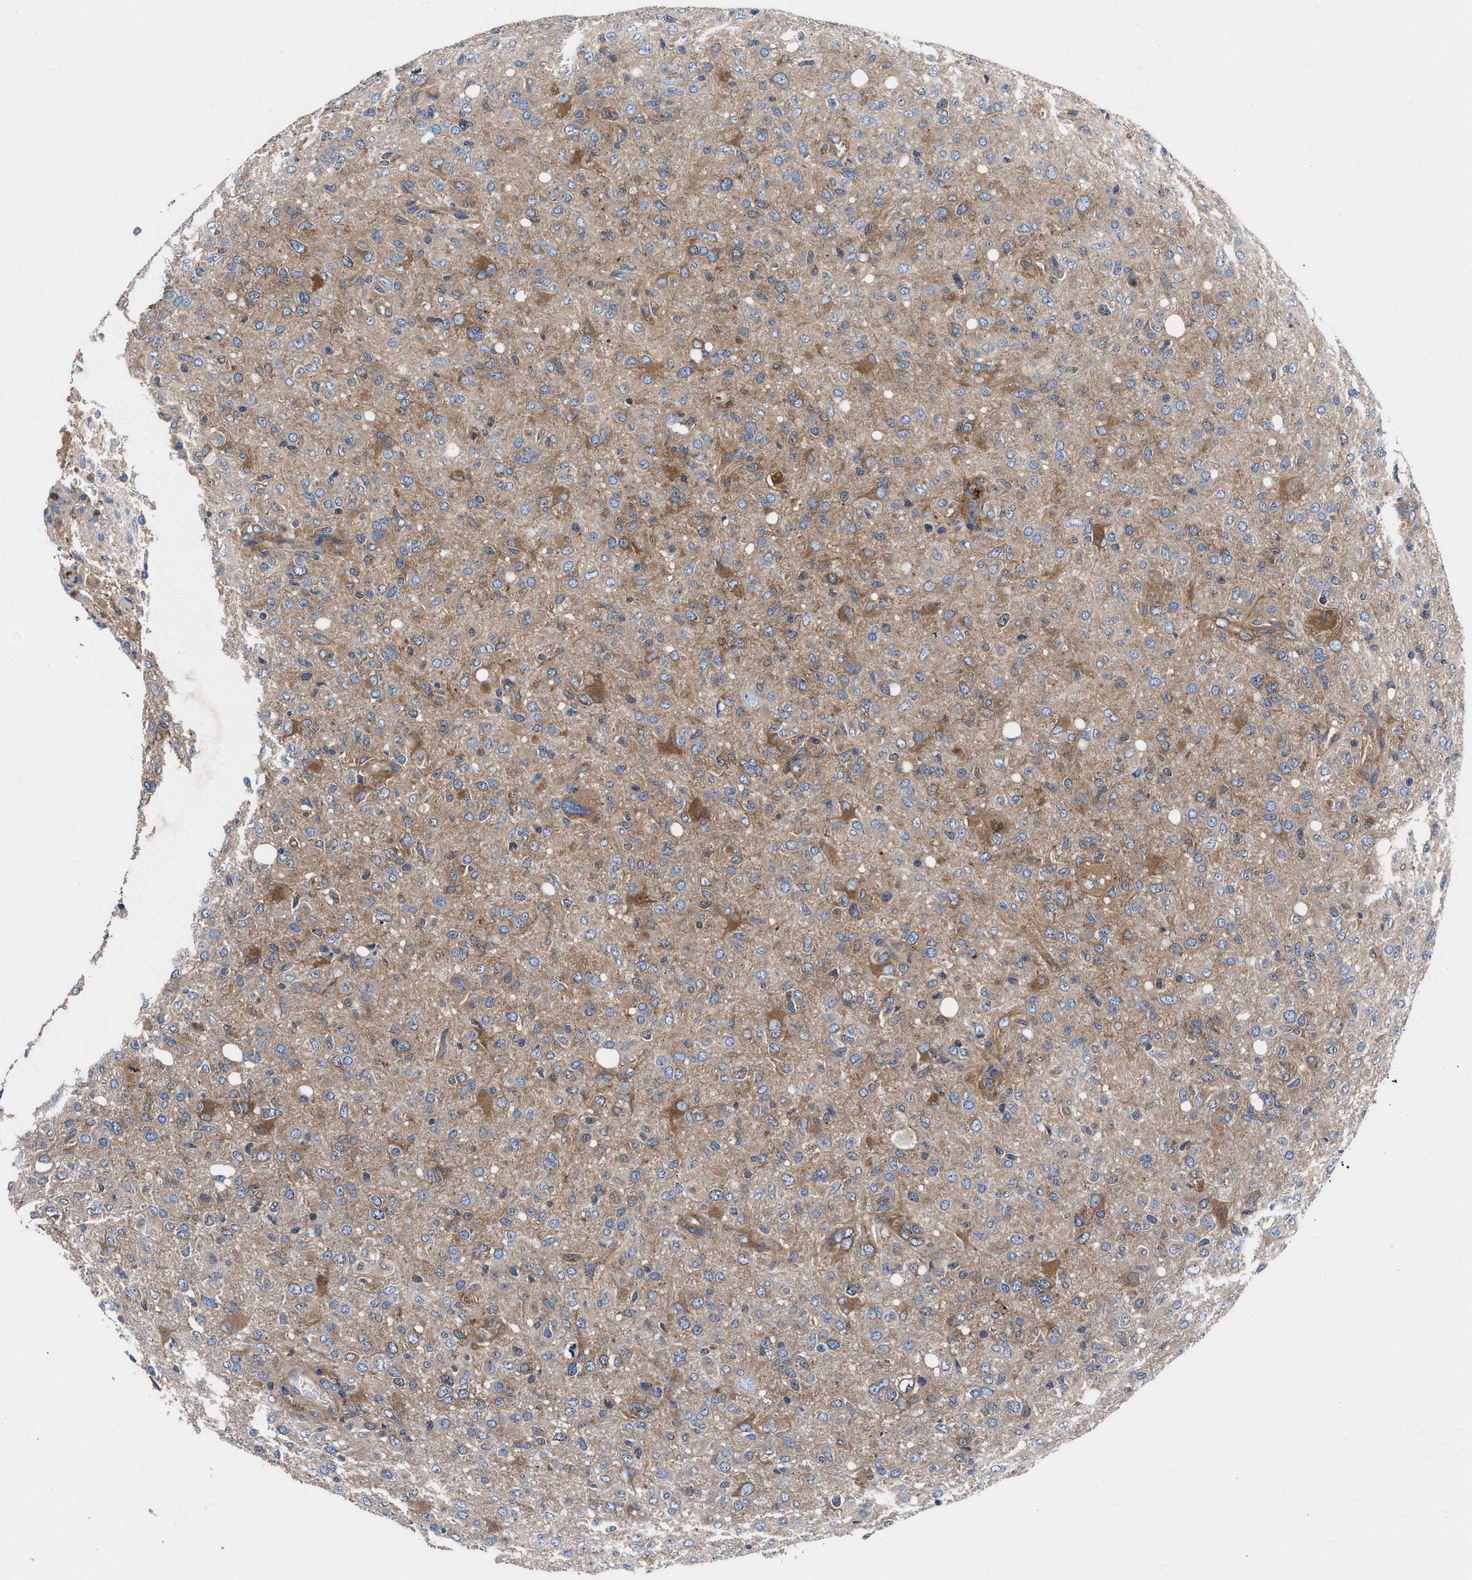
{"staining": {"intensity": "moderate", "quantity": "25%-75%", "location": "cytoplasmic/membranous"}, "tissue": "glioma", "cell_type": "Tumor cells", "image_type": "cancer", "snomed": [{"axis": "morphology", "description": "Glioma, malignant, High grade"}, {"axis": "topography", "description": "Brain"}], "caption": "Malignant glioma (high-grade) stained for a protein (brown) shows moderate cytoplasmic/membranous positive positivity in approximately 25%-75% of tumor cells.", "gene": "SH3GL1", "patient": {"sex": "female", "age": 57}}